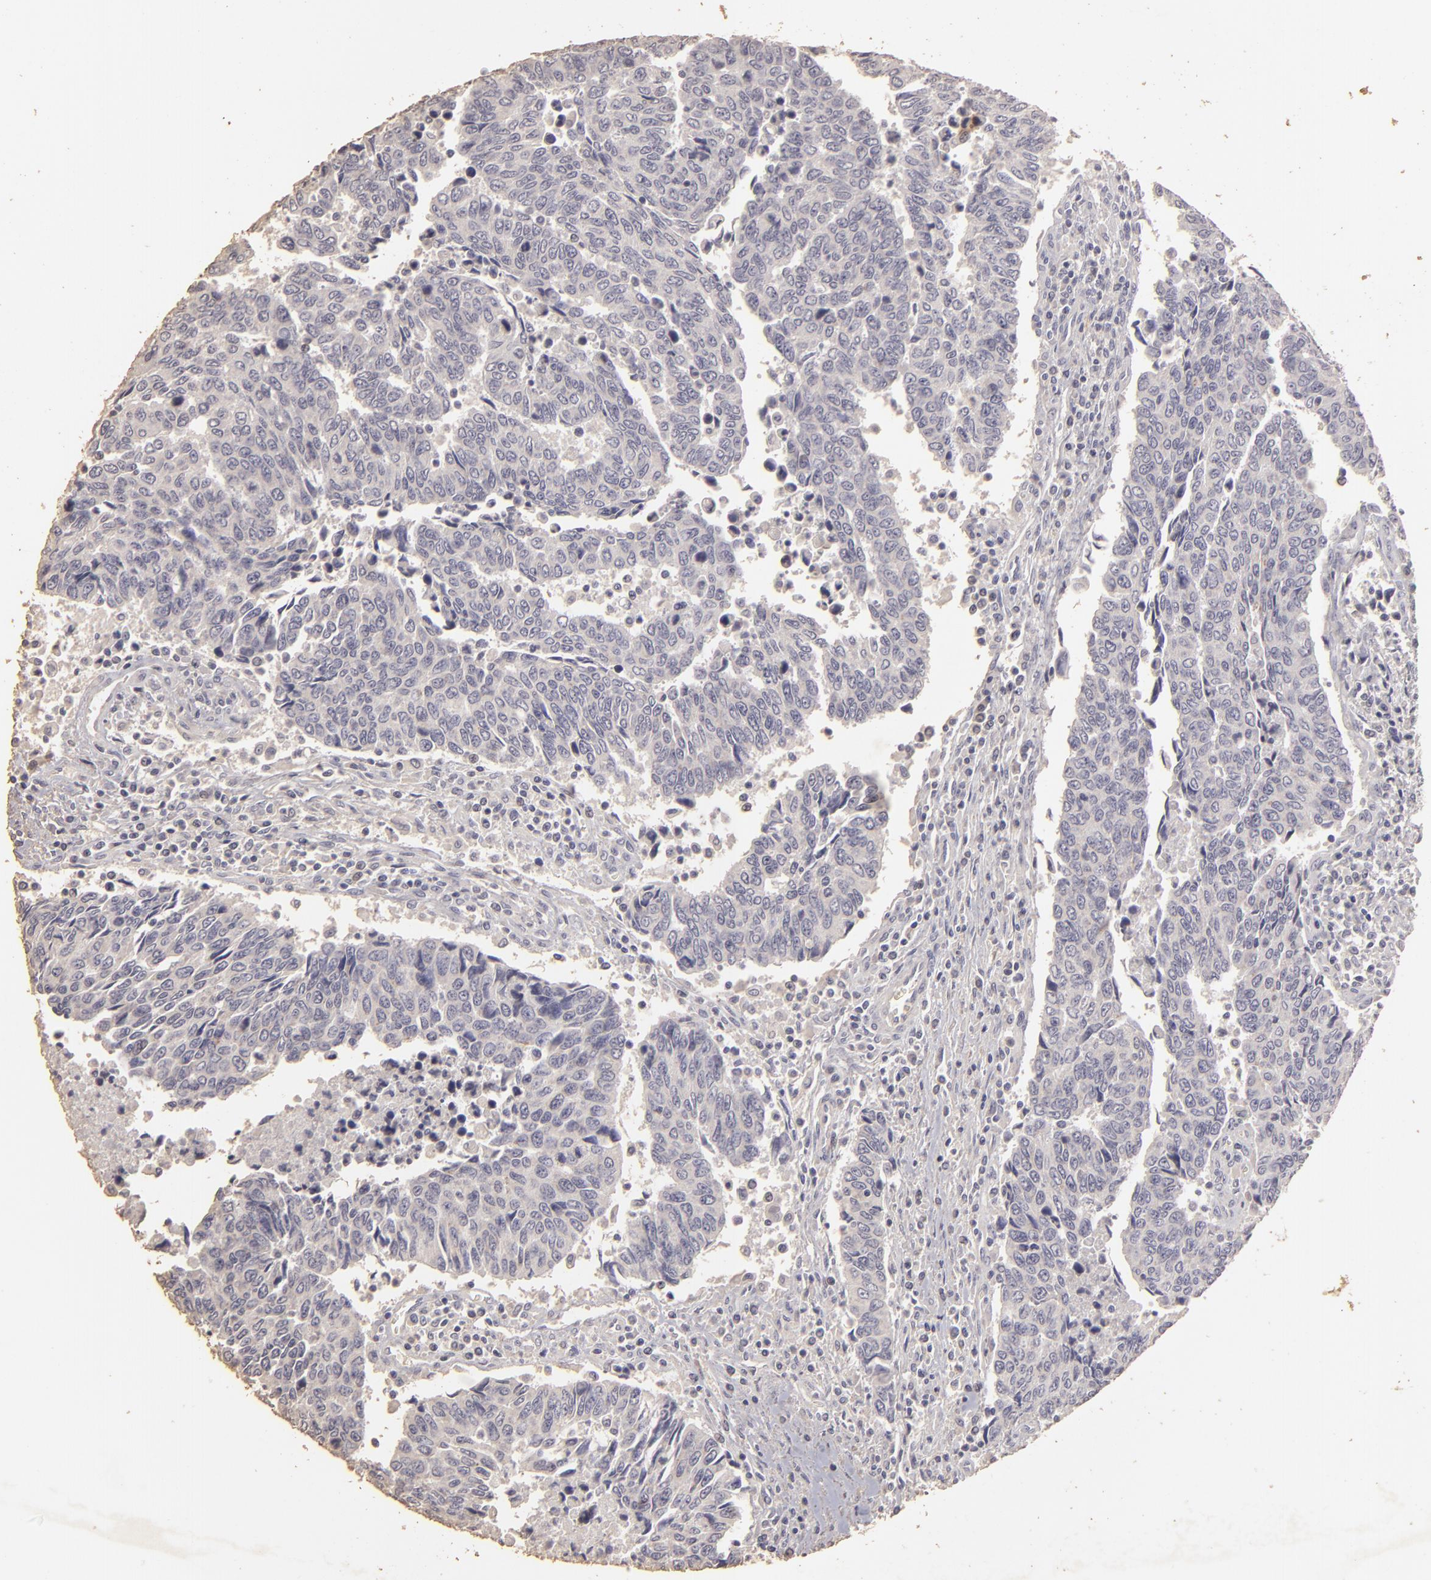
{"staining": {"intensity": "negative", "quantity": "none", "location": "none"}, "tissue": "urothelial cancer", "cell_type": "Tumor cells", "image_type": "cancer", "snomed": [{"axis": "morphology", "description": "Urothelial carcinoma, High grade"}, {"axis": "topography", "description": "Urinary bladder"}], "caption": "Immunohistochemistry (IHC) micrograph of high-grade urothelial carcinoma stained for a protein (brown), which reveals no expression in tumor cells.", "gene": "BCL2L13", "patient": {"sex": "male", "age": 86}}